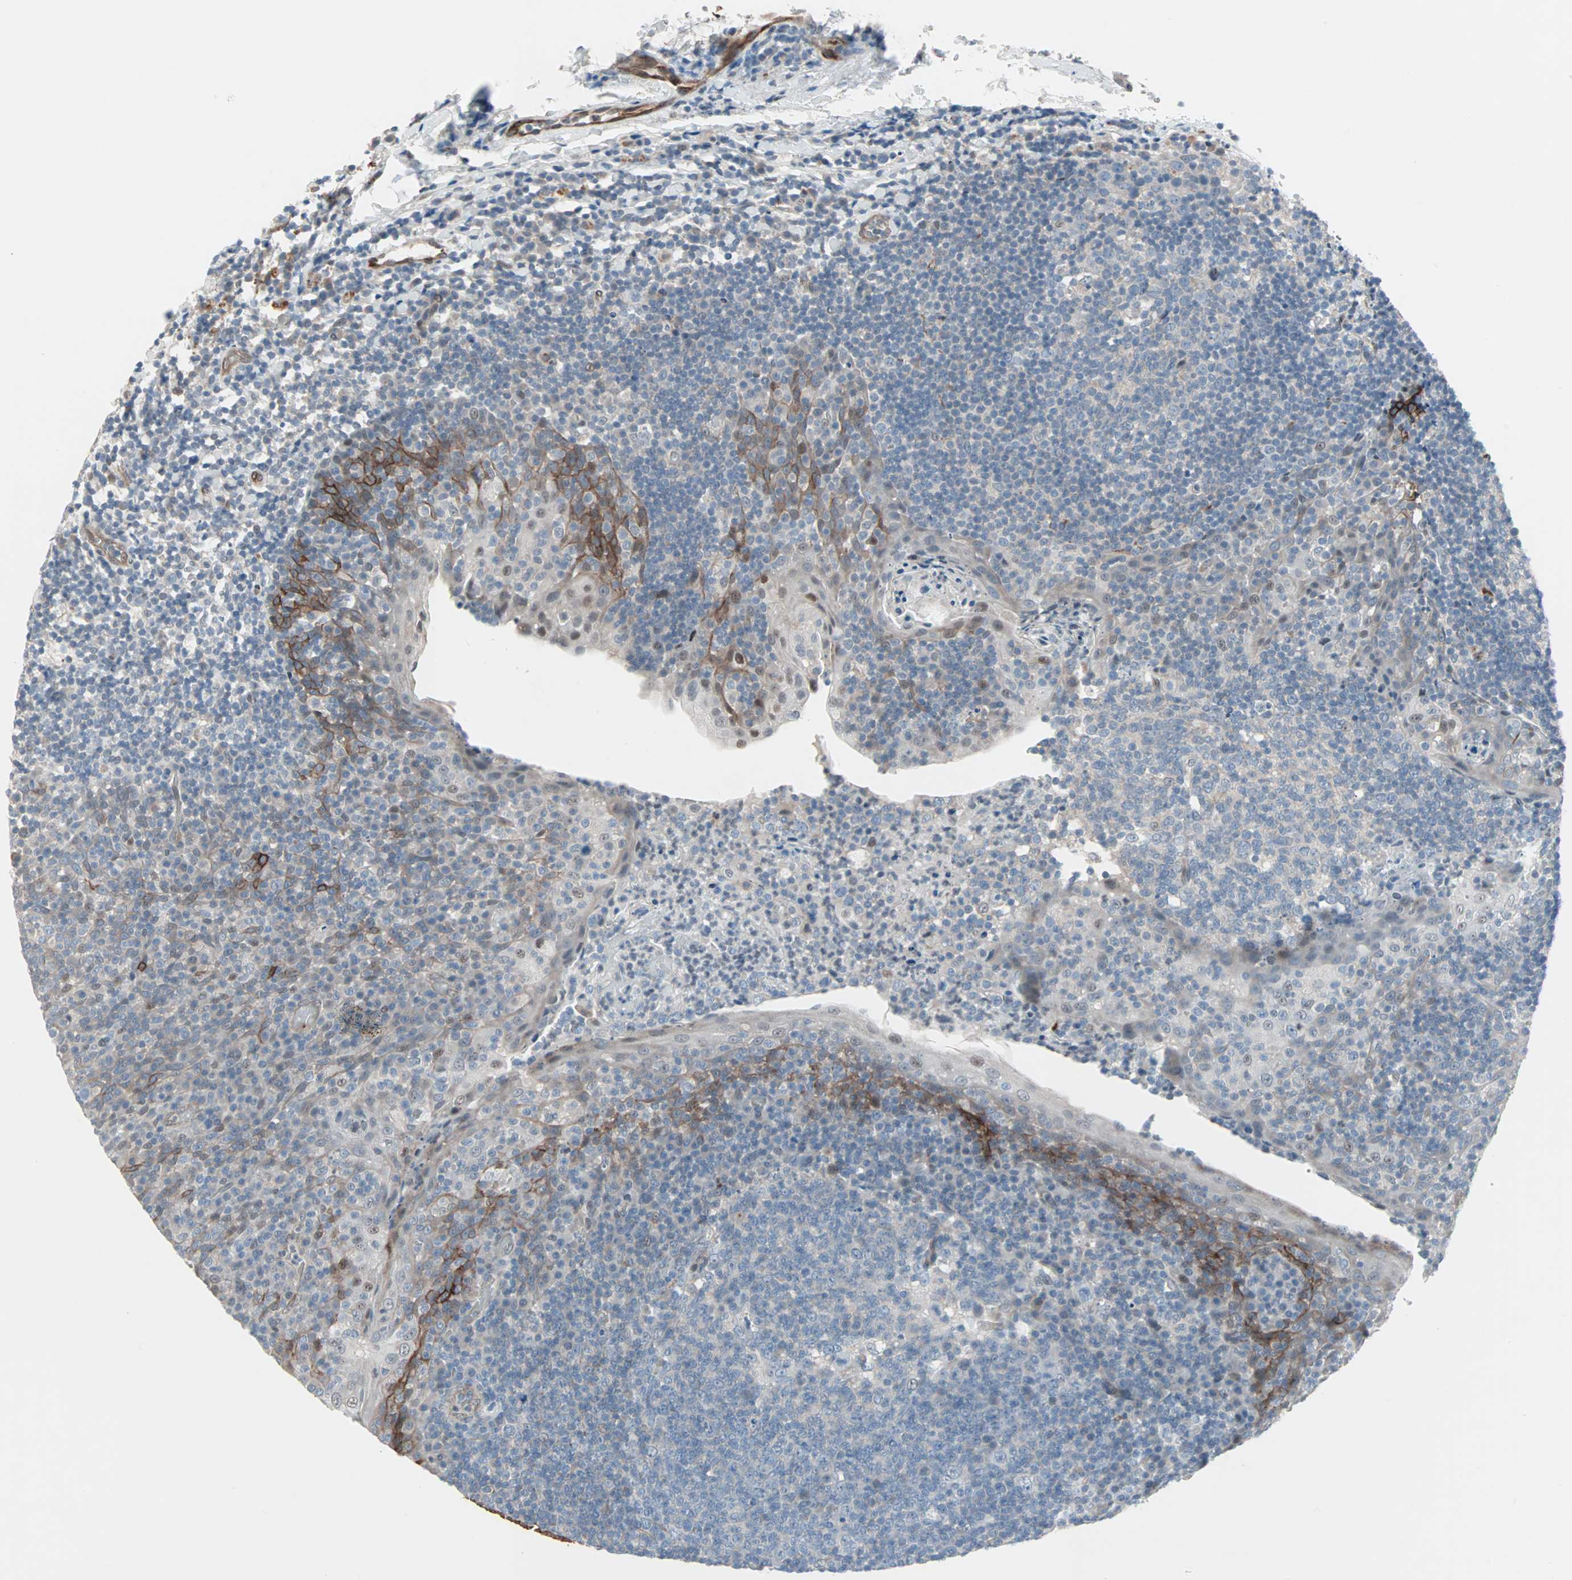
{"staining": {"intensity": "negative", "quantity": "none", "location": "none"}, "tissue": "tonsil", "cell_type": "Germinal center cells", "image_type": "normal", "snomed": [{"axis": "morphology", "description": "Normal tissue, NOS"}, {"axis": "topography", "description": "Tonsil"}], "caption": "Protein analysis of benign tonsil displays no significant expression in germinal center cells. (Stains: DAB (3,3'-diaminobenzidine) immunohistochemistry with hematoxylin counter stain, Microscopy: brightfield microscopy at high magnification).", "gene": "CAND2", "patient": {"sex": "male", "age": 17}}